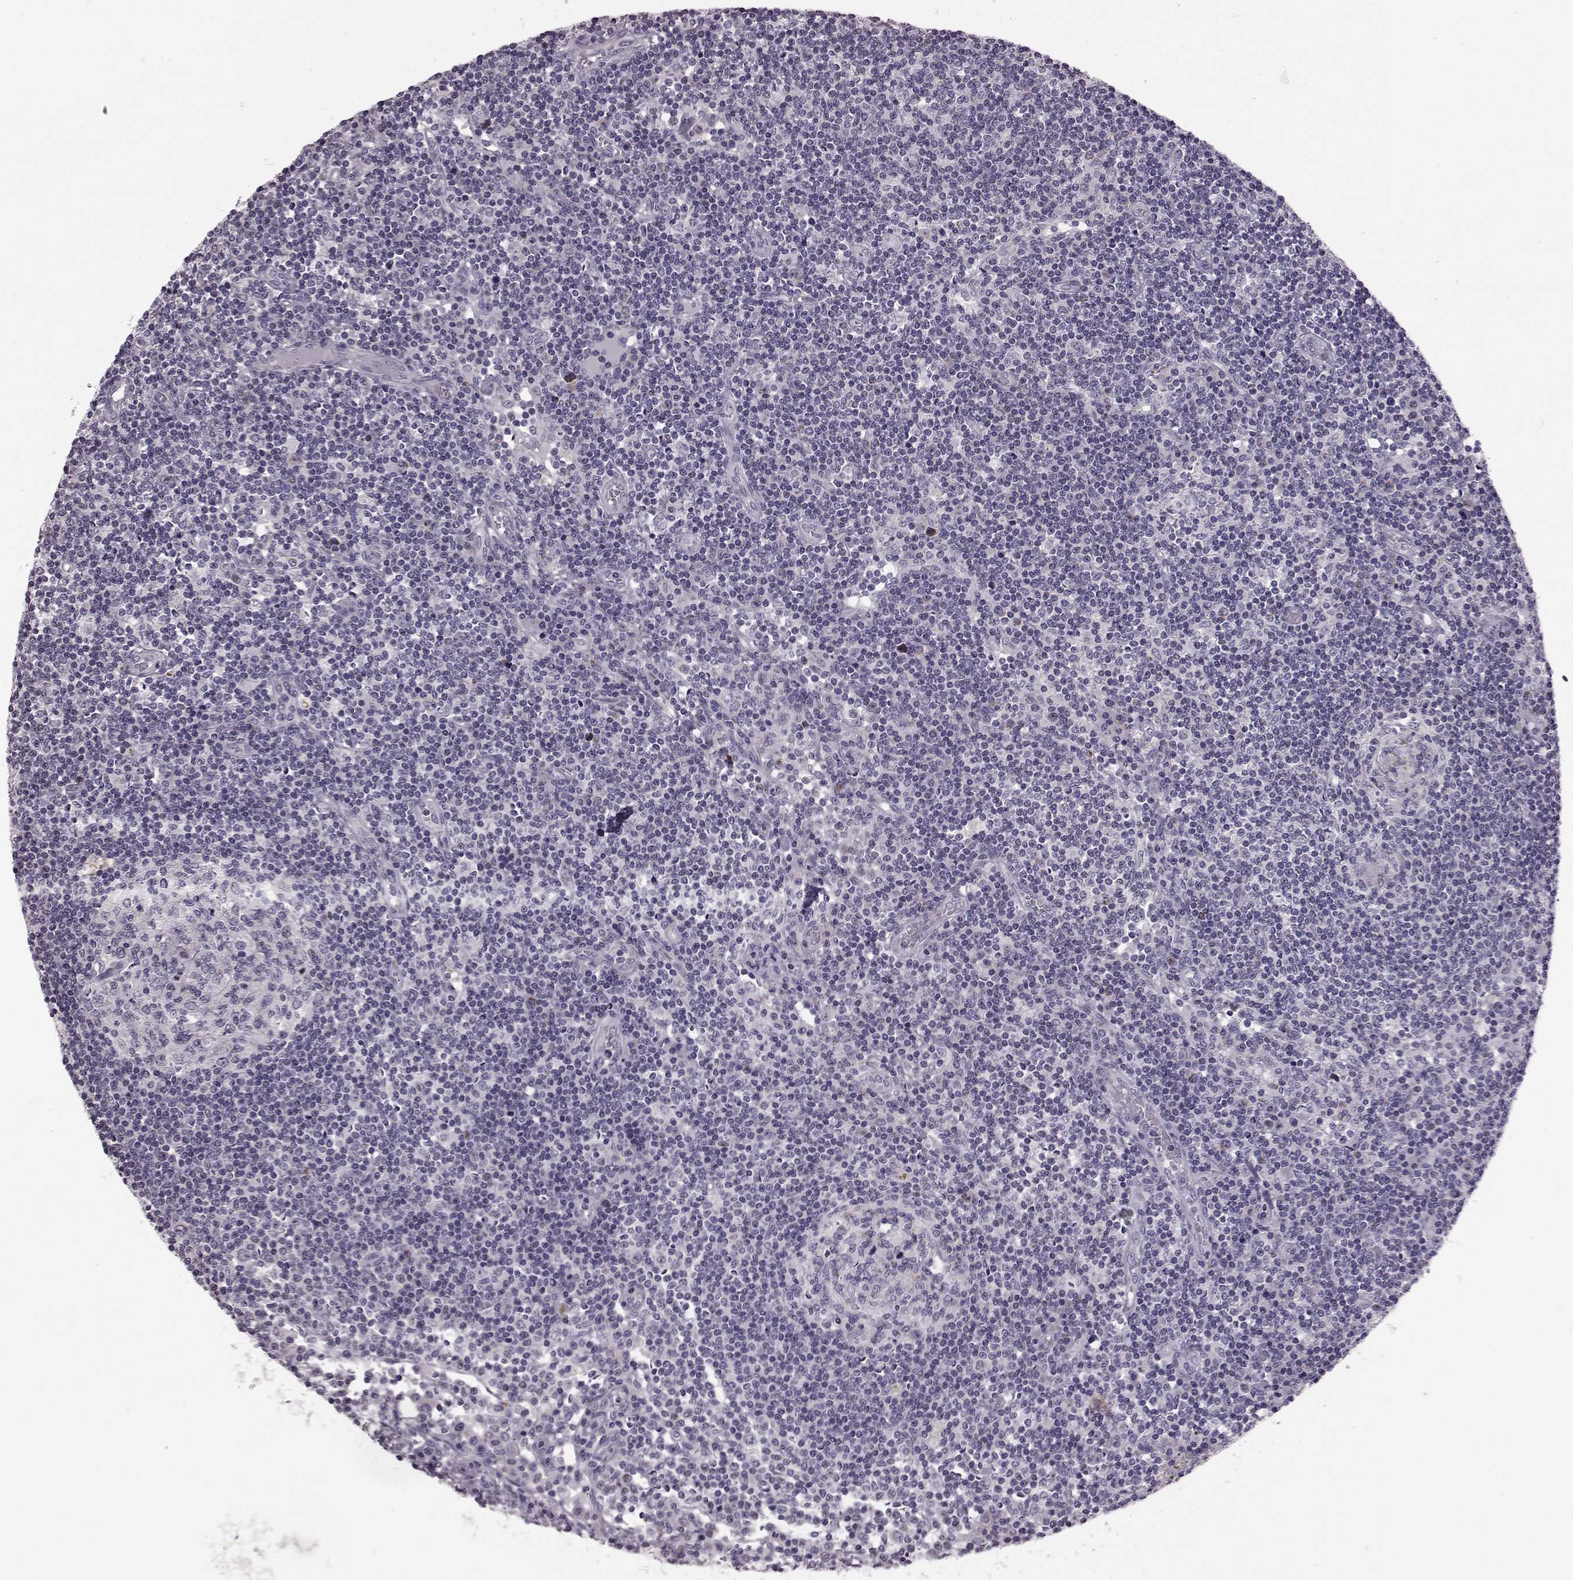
{"staining": {"intensity": "negative", "quantity": "none", "location": "none"}, "tissue": "lymph node", "cell_type": "Germinal center cells", "image_type": "normal", "snomed": [{"axis": "morphology", "description": "Normal tissue, NOS"}, {"axis": "topography", "description": "Lymph node"}], "caption": "Immunohistochemistry (IHC) histopathology image of unremarkable lymph node: human lymph node stained with DAB shows no significant protein positivity in germinal center cells. (DAB (3,3'-diaminobenzidine) immunohistochemistry, high magnification).", "gene": "RIMS2", "patient": {"sex": "female", "age": 72}}